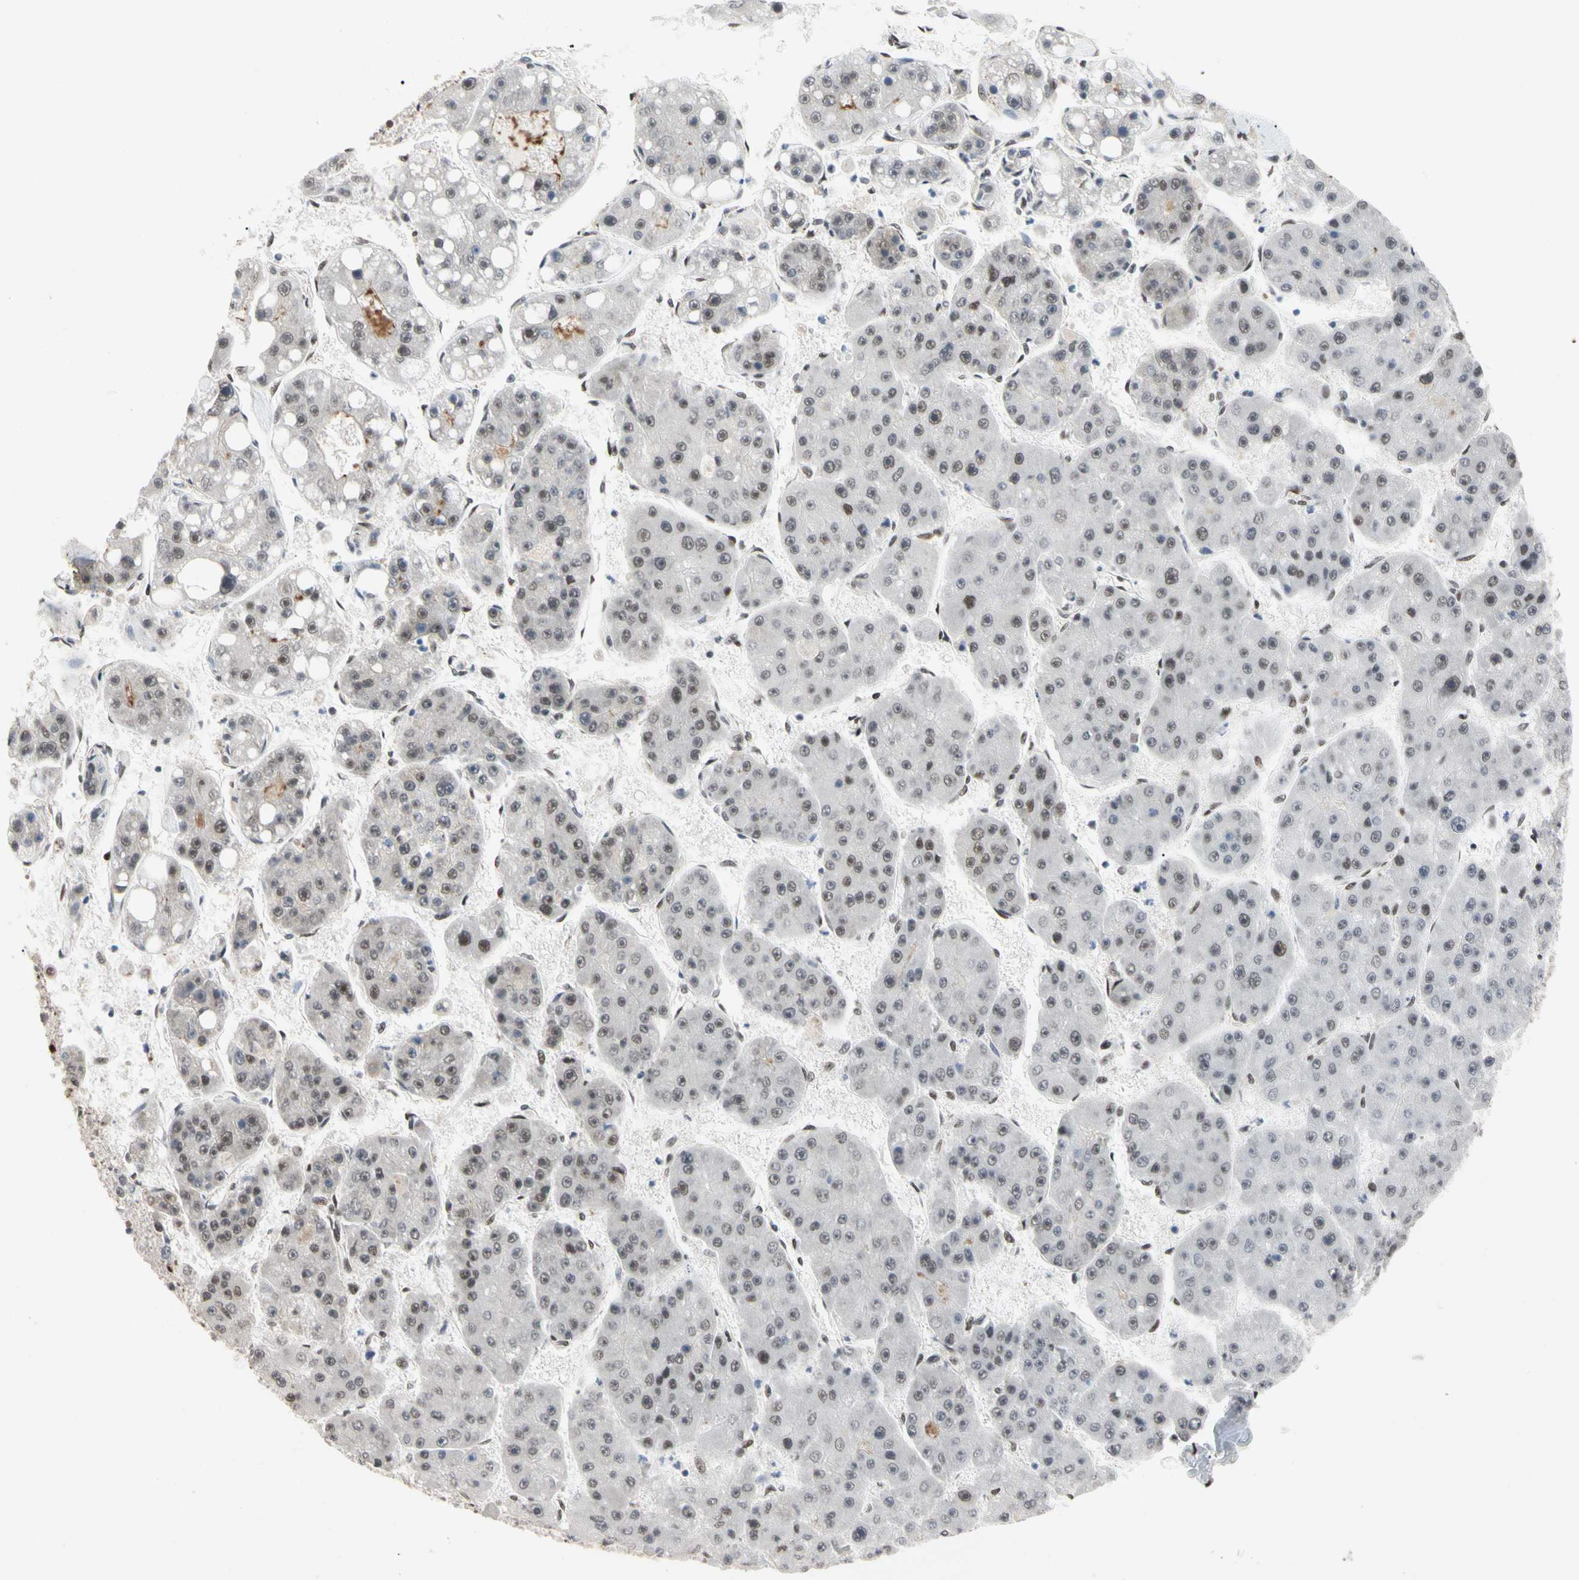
{"staining": {"intensity": "weak", "quantity": "25%-75%", "location": "nuclear"}, "tissue": "liver cancer", "cell_type": "Tumor cells", "image_type": "cancer", "snomed": [{"axis": "morphology", "description": "Carcinoma, Hepatocellular, NOS"}, {"axis": "topography", "description": "Liver"}], "caption": "Brown immunohistochemical staining in liver cancer (hepatocellular carcinoma) exhibits weak nuclear positivity in about 25%-75% of tumor cells.", "gene": "FAM98B", "patient": {"sex": "female", "age": 61}}